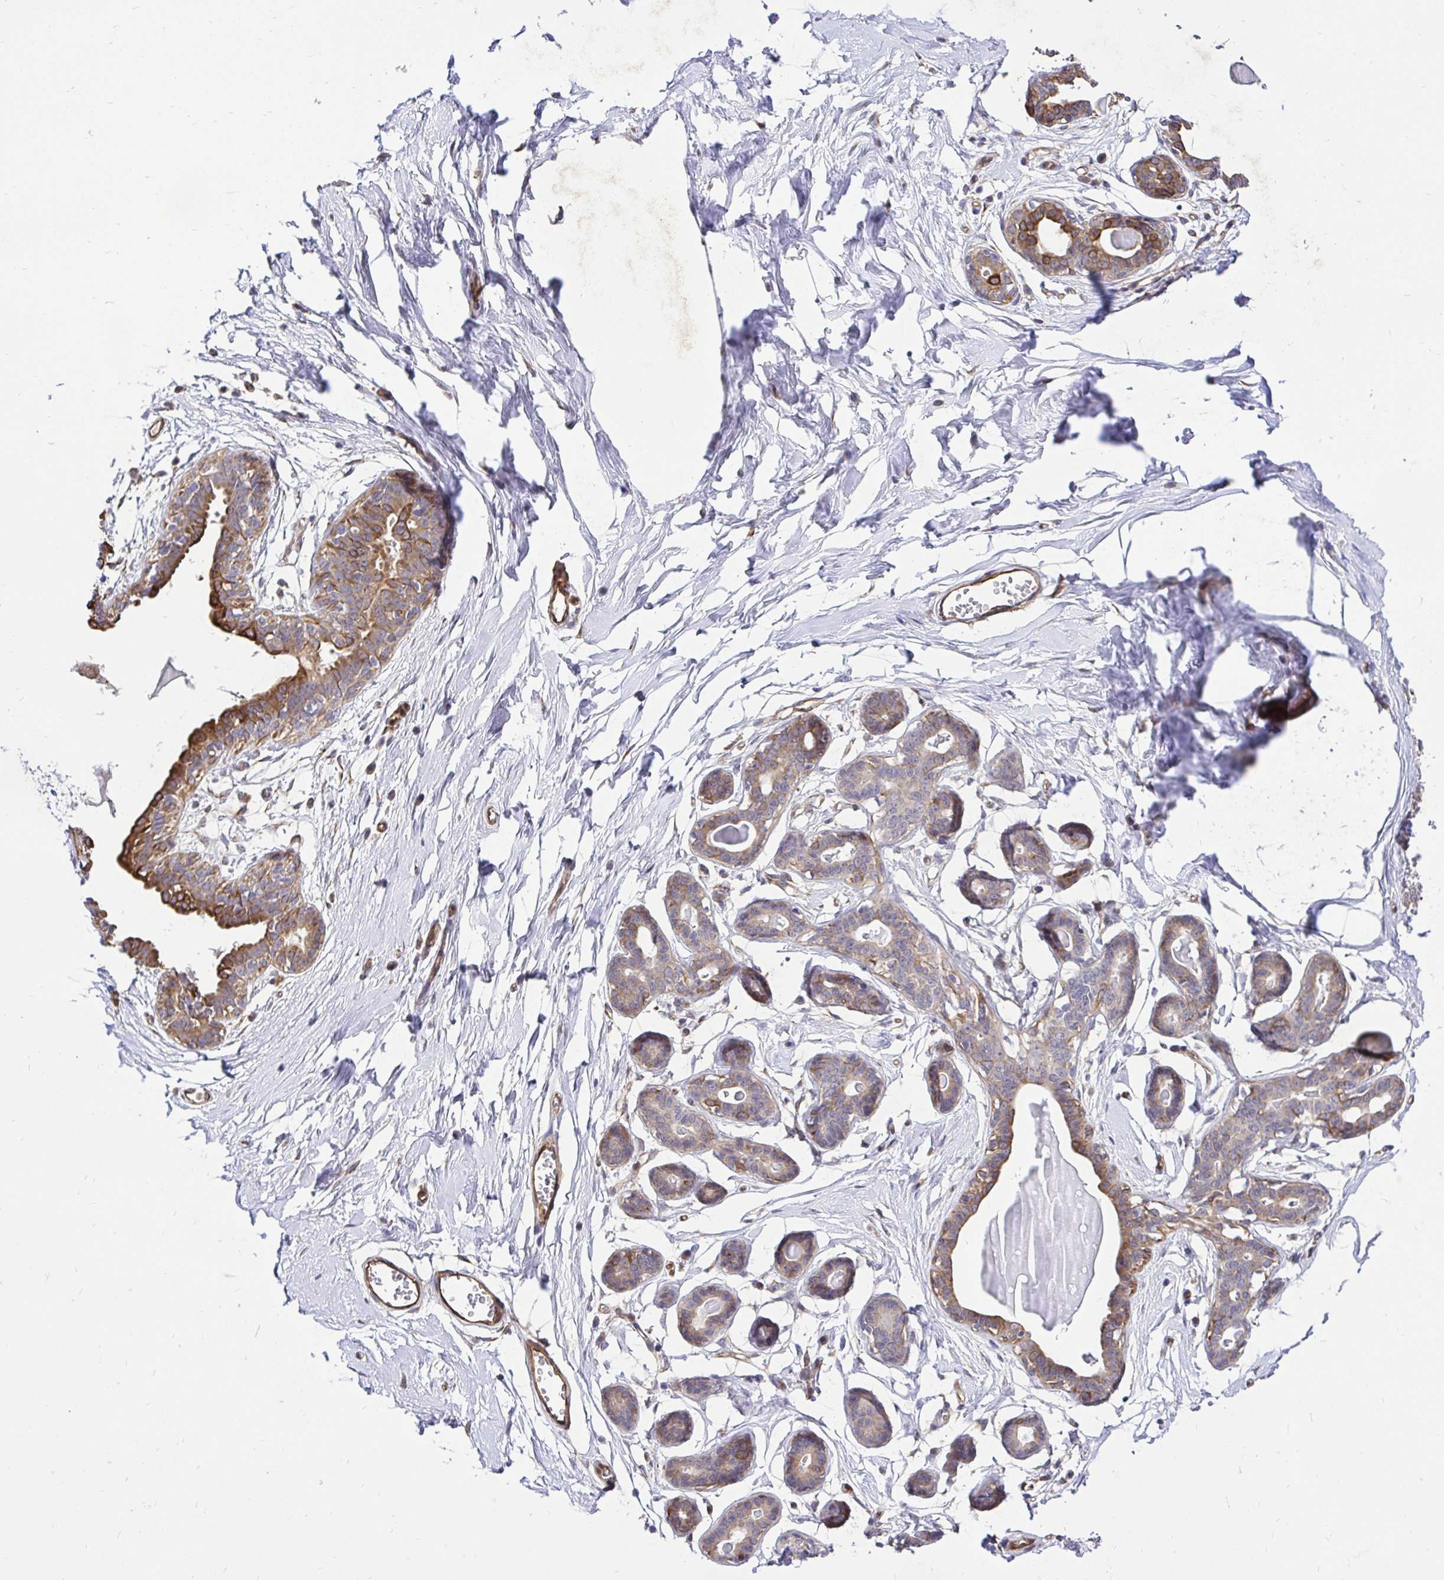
{"staining": {"intensity": "negative", "quantity": "none", "location": "none"}, "tissue": "breast", "cell_type": "Adipocytes", "image_type": "normal", "snomed": [{"axis": "morphology", "description": "Normal tissue, NOS"}, {"axis": "topography", "description": "Breast"}], "caption": "There is no significant positivity in adipocytes of breast. (IHC, brightfield microscopy, high magnification).", "gene": "CCDC122", "patient": {"sex": "female", "age": 45}}